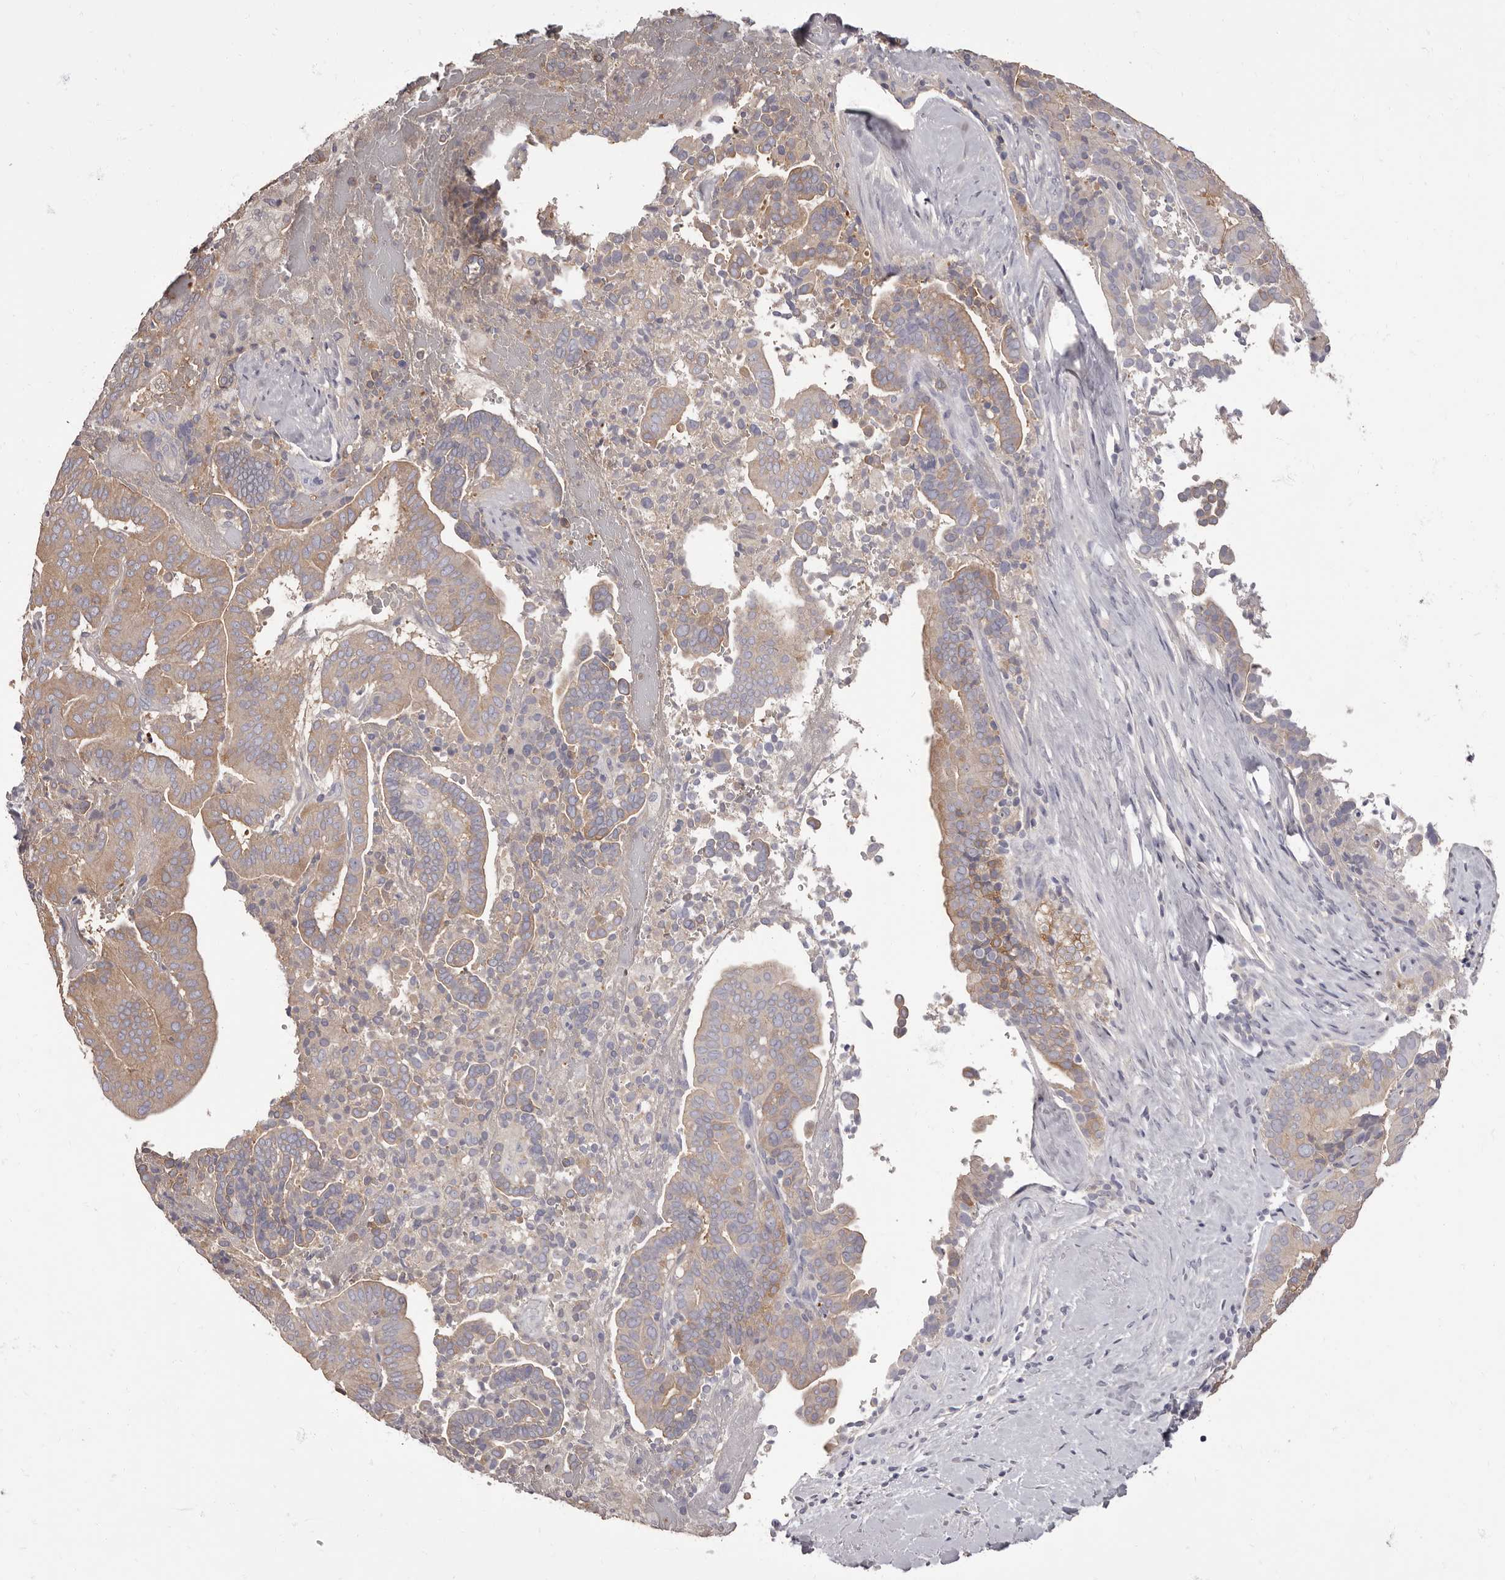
{"staining": {"intensity": "weak", "quantity": "25%-75%", "location": "cytoplasmic/membranous"}, "tissue": "liver cancer", "cell_type": "Tumor cells", "image_type": "cancer", "snomed": [{"axis": "morphology", "description": "Cholangiocarcinoma"}, {"axis": "topography", "description": "Liver"}], "caption": "Liver cancer (cholangiocarcinoma) stained for a protein (brown) demonstrates weak cytoplasmic/membranous positive positivity in about 25%-75% of tumor cells.", "gene": "APEH", "patient": {"sex": "female", "age": 75}}